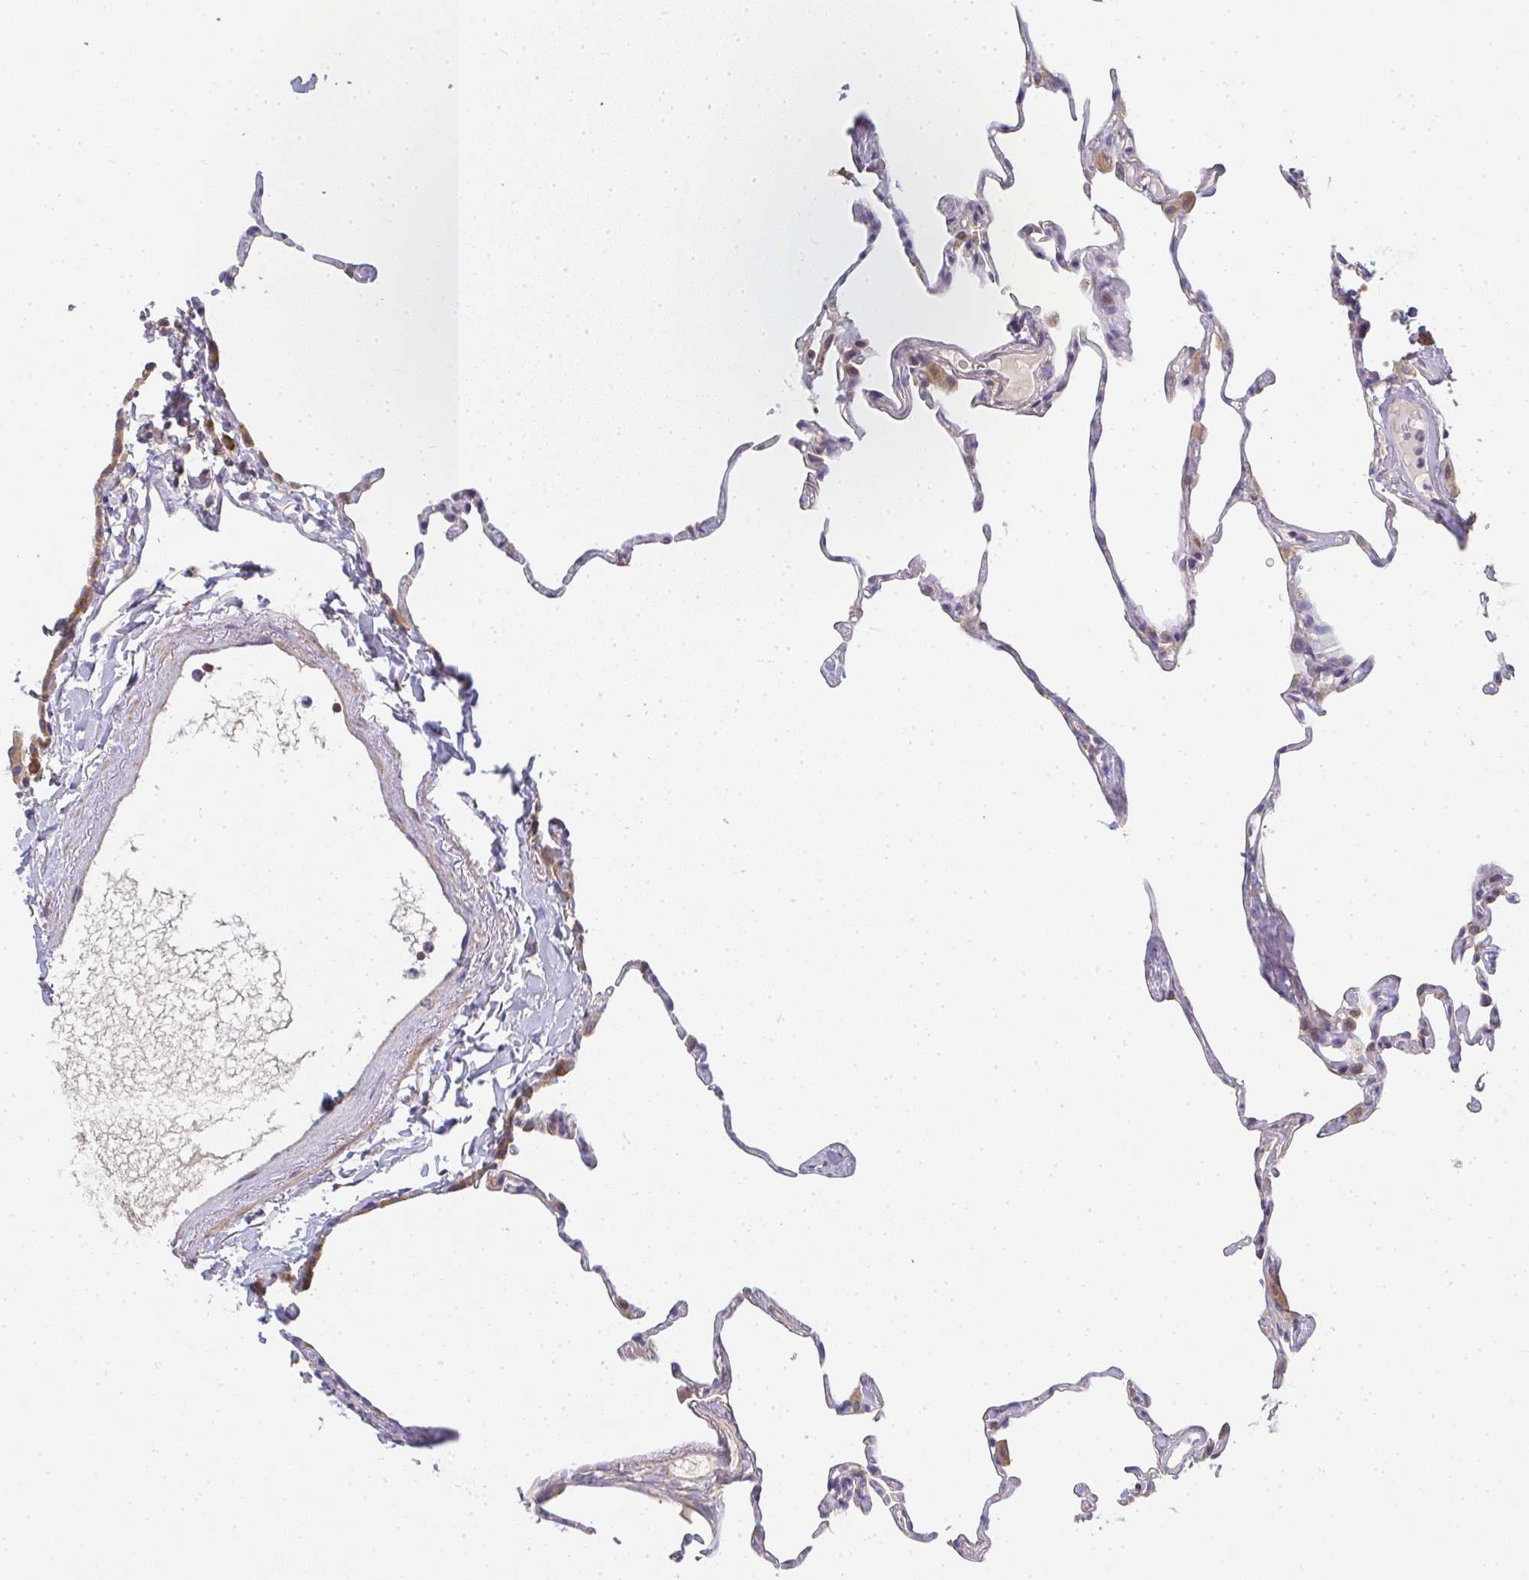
{"staining": {"intensity": "weak", "quantity": "25%-75%", "location": "cytoplasmic/membranous"}, "tissue": "lung", "cell_type": "Alveolar cells", "image_type": "normal", "snomed": [{"axis": "morphology", "description": "Normal tissue, NOS"}, {"axis": "topography", "description": "Lung"}], "caption": "The photomicrograph shows immunohistochemical staining of unremarkable lung. There is weak cytoplasmic/membranous expression is appreciated in approximately 25%-75% of alveolar cells.", "gene": "SLC35B3", "patient": {"sex": "male", "age": 65}}